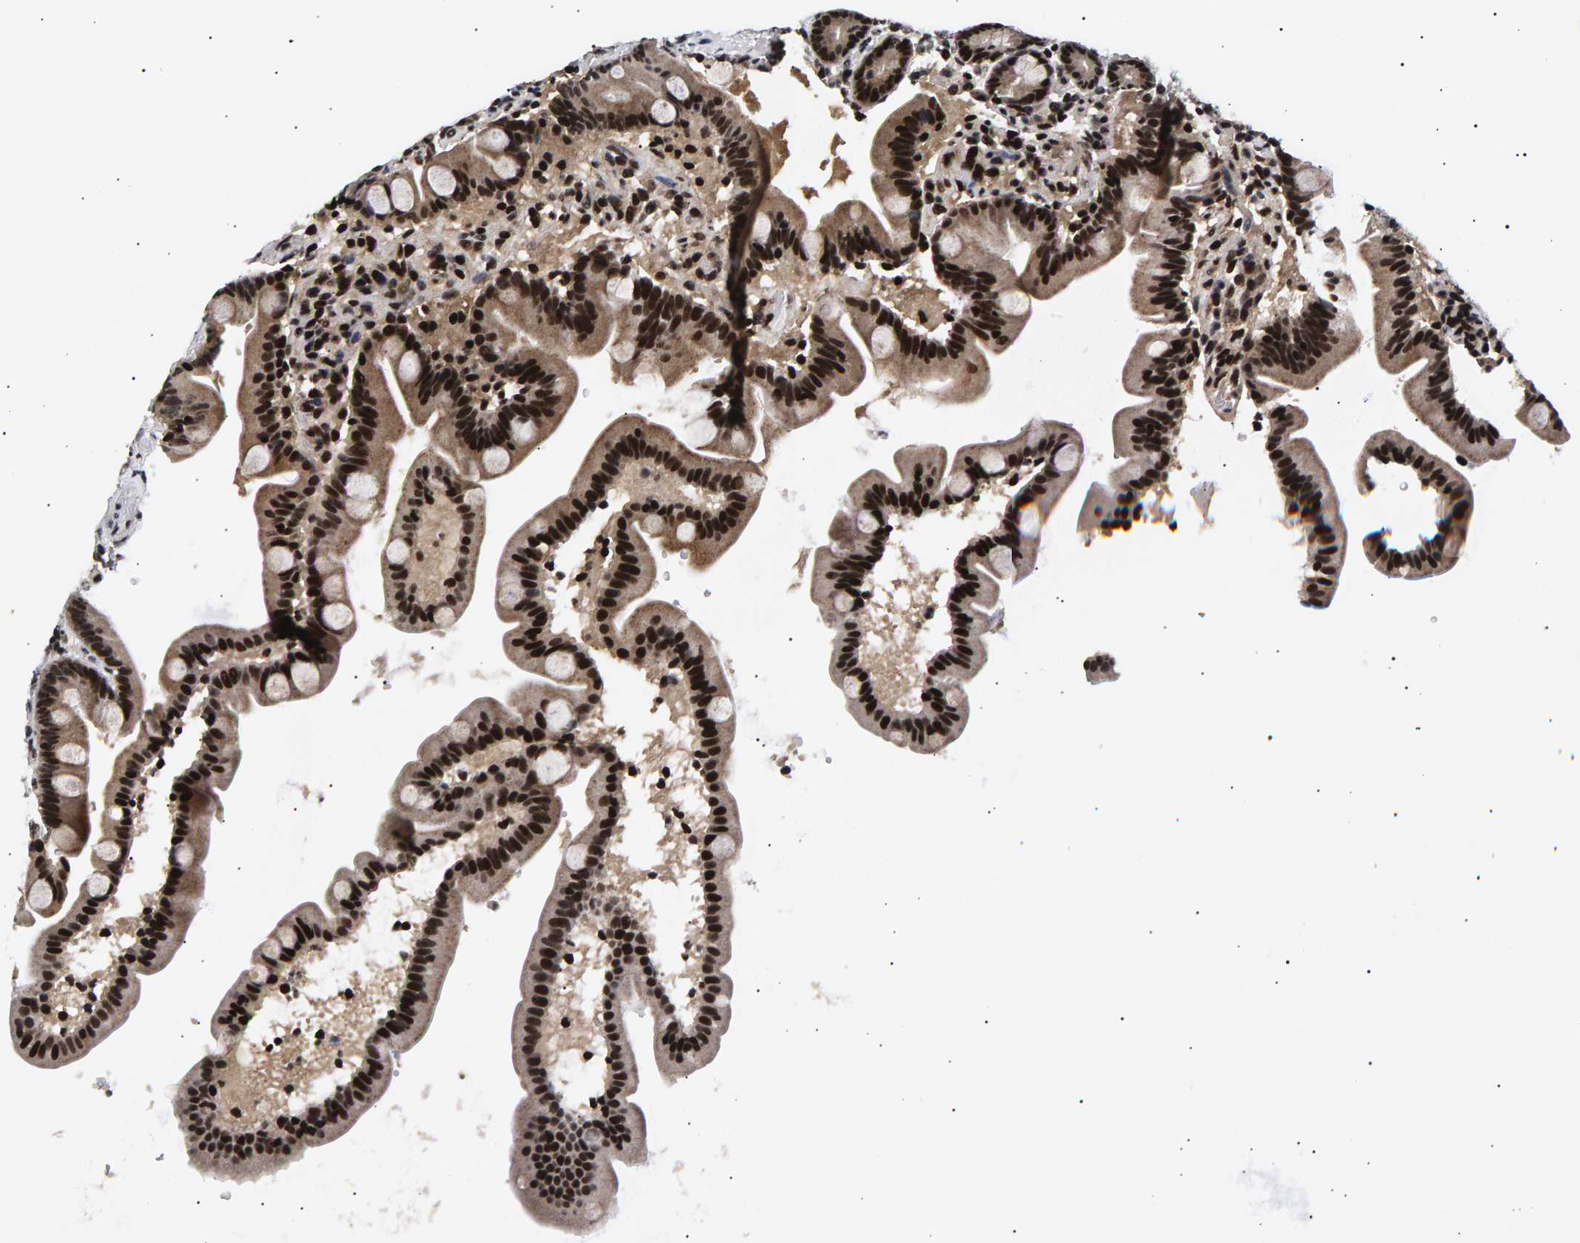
{"staining": {"intensity": "strong", "quantity": ">75%", "location": "nuclear"}, "tissue": "duodenum", "cell_type": "Glandular cells", "image_type": "normal", "snomed": [{"axis": "morphology", "description": "Normal tissue, NOS"}, {"axis": "topography", "description": "Duodenum"}], "caption": "Glandular cells display strong nuclear staining in about >75% of cells in normal duodenum. Nuclei are stained in blue.", "gene": "ANKRD40", "patient": {"sex": "male", "age": 54}}